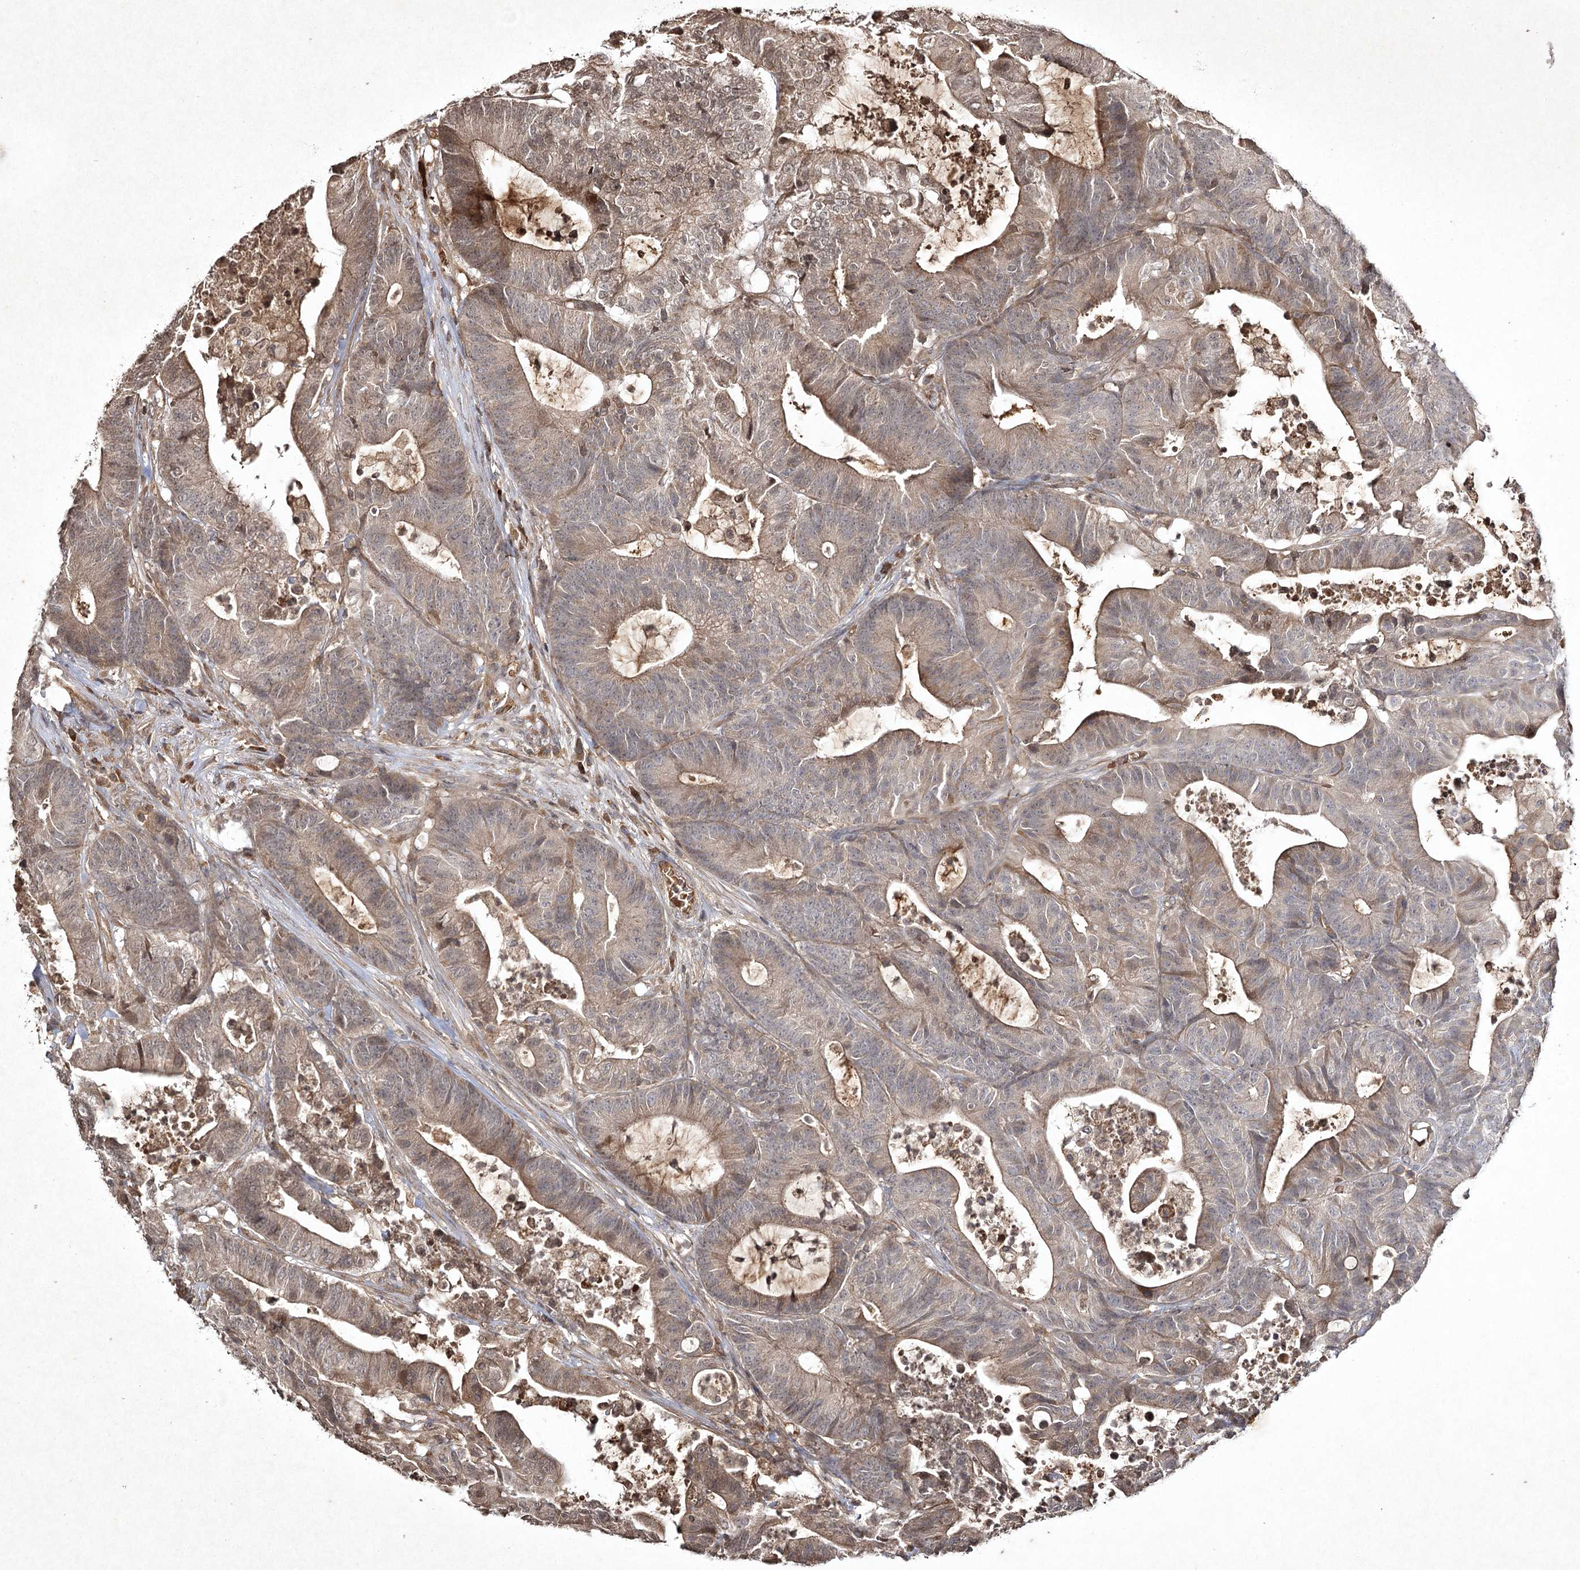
{"staining": {"intensity": "moderate", "quantity": "25%-75%", "location": "cytoplasmic/membranous"}, "tissue": "colorectal cancer", "cell_type": "Tumor cells", "image_type": "cancer", "snomed": [{"axis": "morphology", "description": "Adenocarcinoma, NOS"}, {"axis": "topography", "description": "Colon"}], "caption": "The histopathology image demonstrates a brown stain indicating the presence of a protein in the cytoplasmic/membranous of tumor cells in colorectal cancer.", "gene": "CYP2B6", "patient": {"sex": "female", "age": 84}}